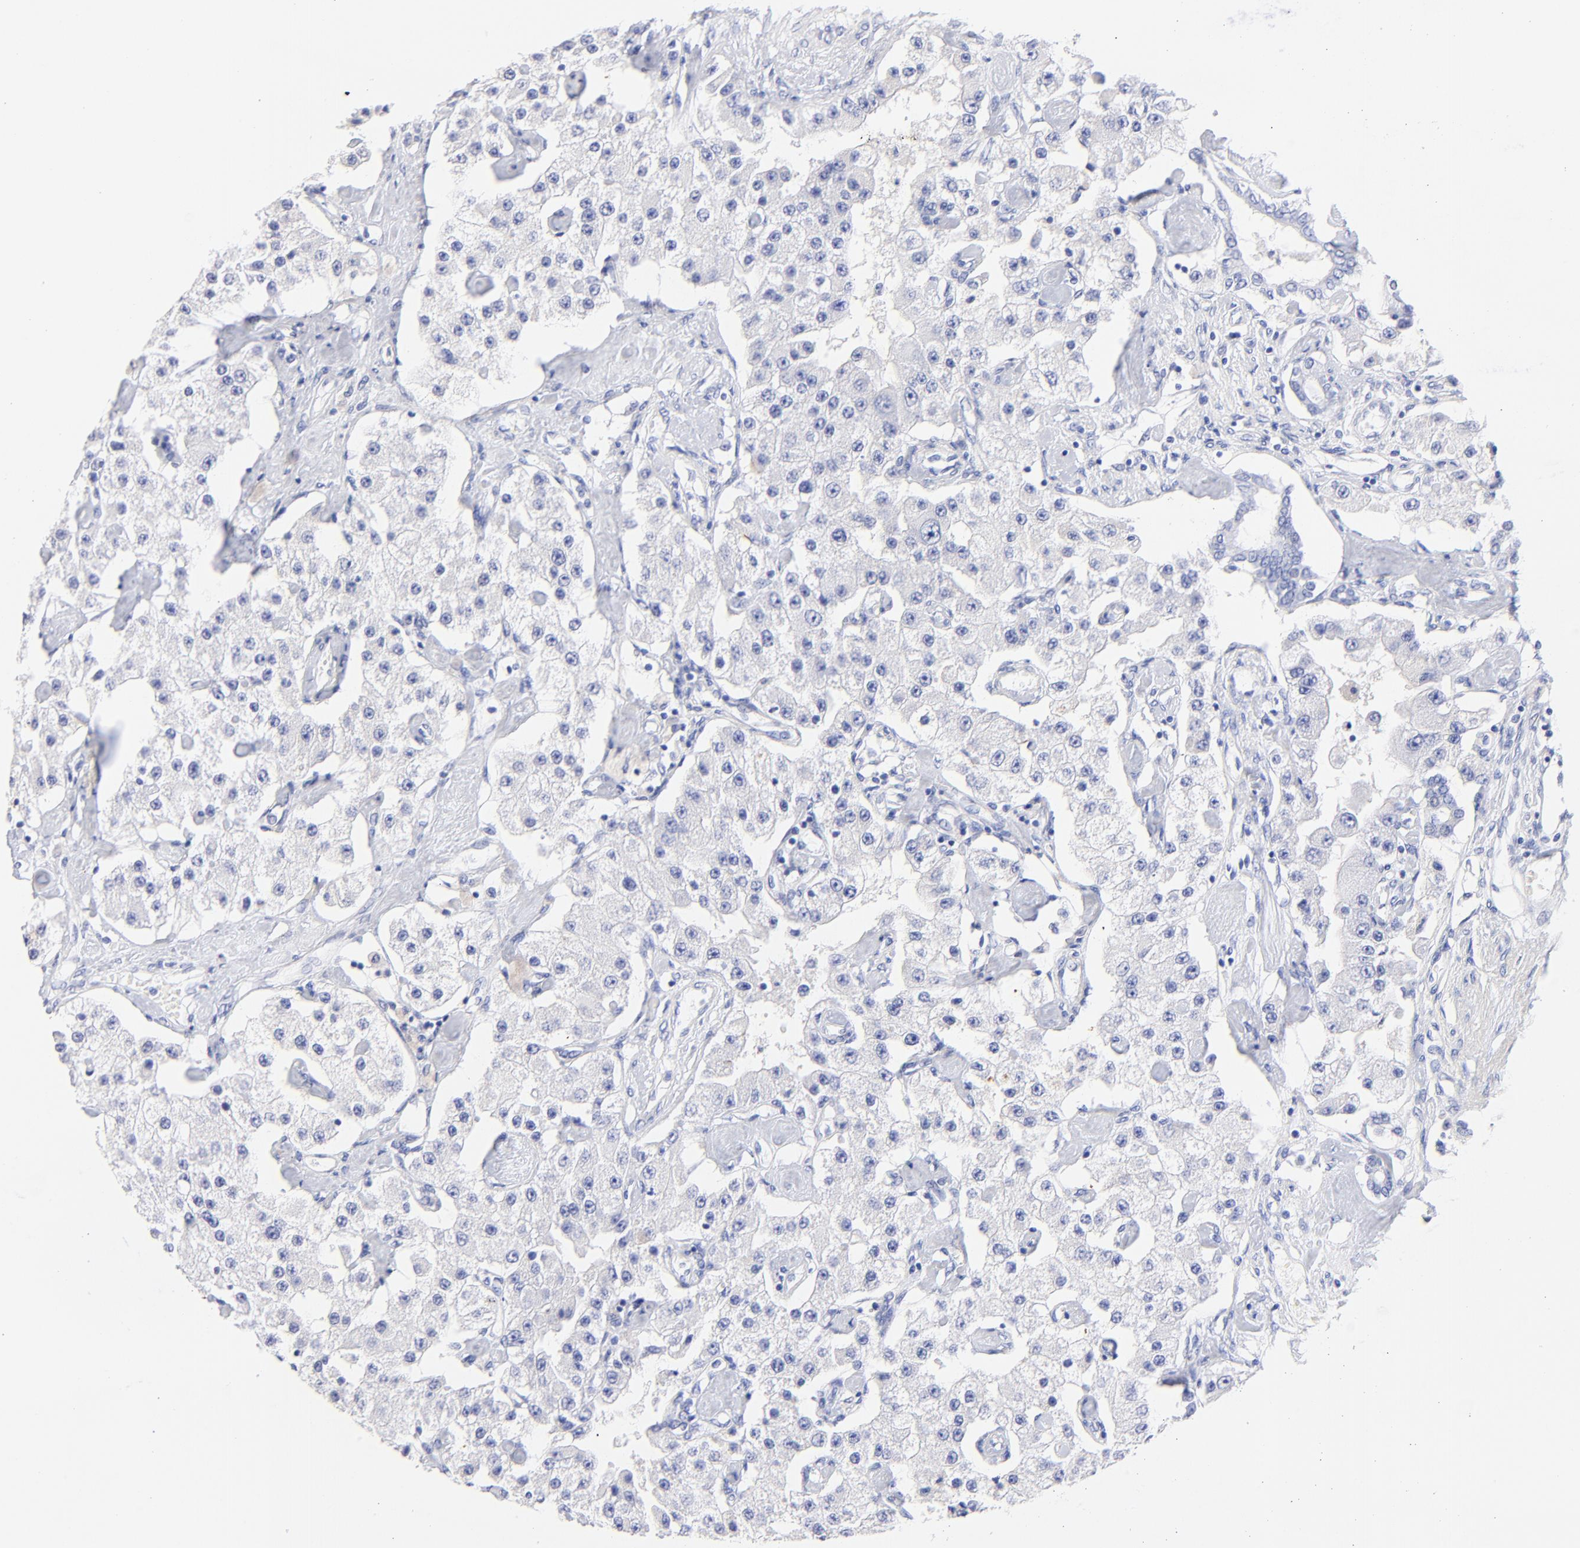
{"staining": {"intensity": "negative", "quantity": "none", "location": "none"}, "tissue": "carcinoid", "cell_type": "Tumor cells", "image_type": "cancer", "snomed": [{"axis": "morphology", "description": "Carcinoid, malignant, NOS"}, {"axis": "topography", "description": "Pancreas"}], "caption": "Tumor cells are negative for protein expression in human carcinoid.", "gene": "HORMAD2", "patient": {"sex": "male", "age": 41}}